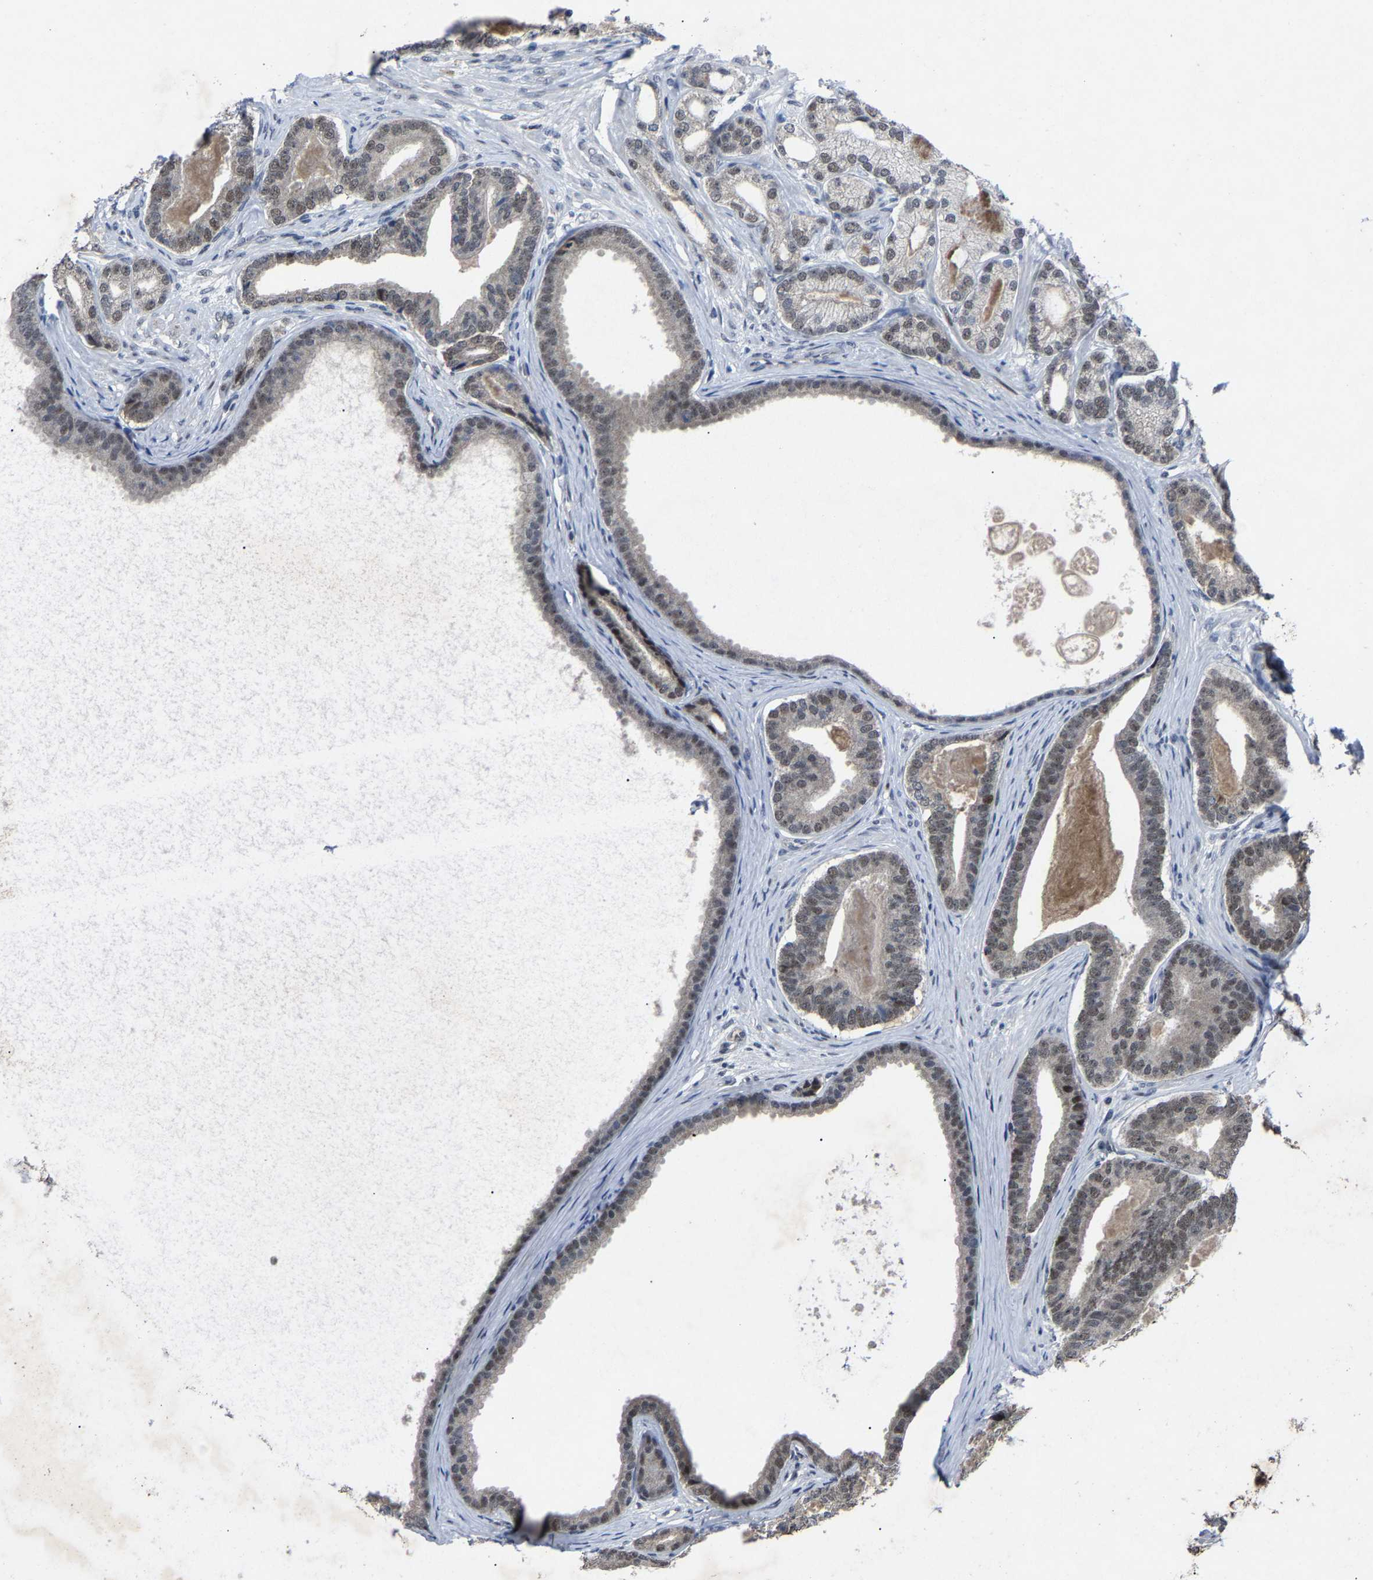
{"staining": {"intensity": "weak", "quantity": ">75%", "location": "nuclear"}, "tissue": "prostate cancer", "cell_type": "Tumor cells", "image_type": "cancer", "snomed": [{"axis": "morphology", "description": "Adenocarcinoma, High grade"}, {"axis": "topography", "description": "Prostate"}], "caption": "Protein staining of prostate cancer tissue demonstrates weak nuclear positivity in about >75% of tumor cells. The staining is performed using DAB brown chromogen to label protein expression. The nuclei are counter-stained blue using hematoxylin.", "gene": "LSM8", "patient": {"sex": "male", "age": 60}}